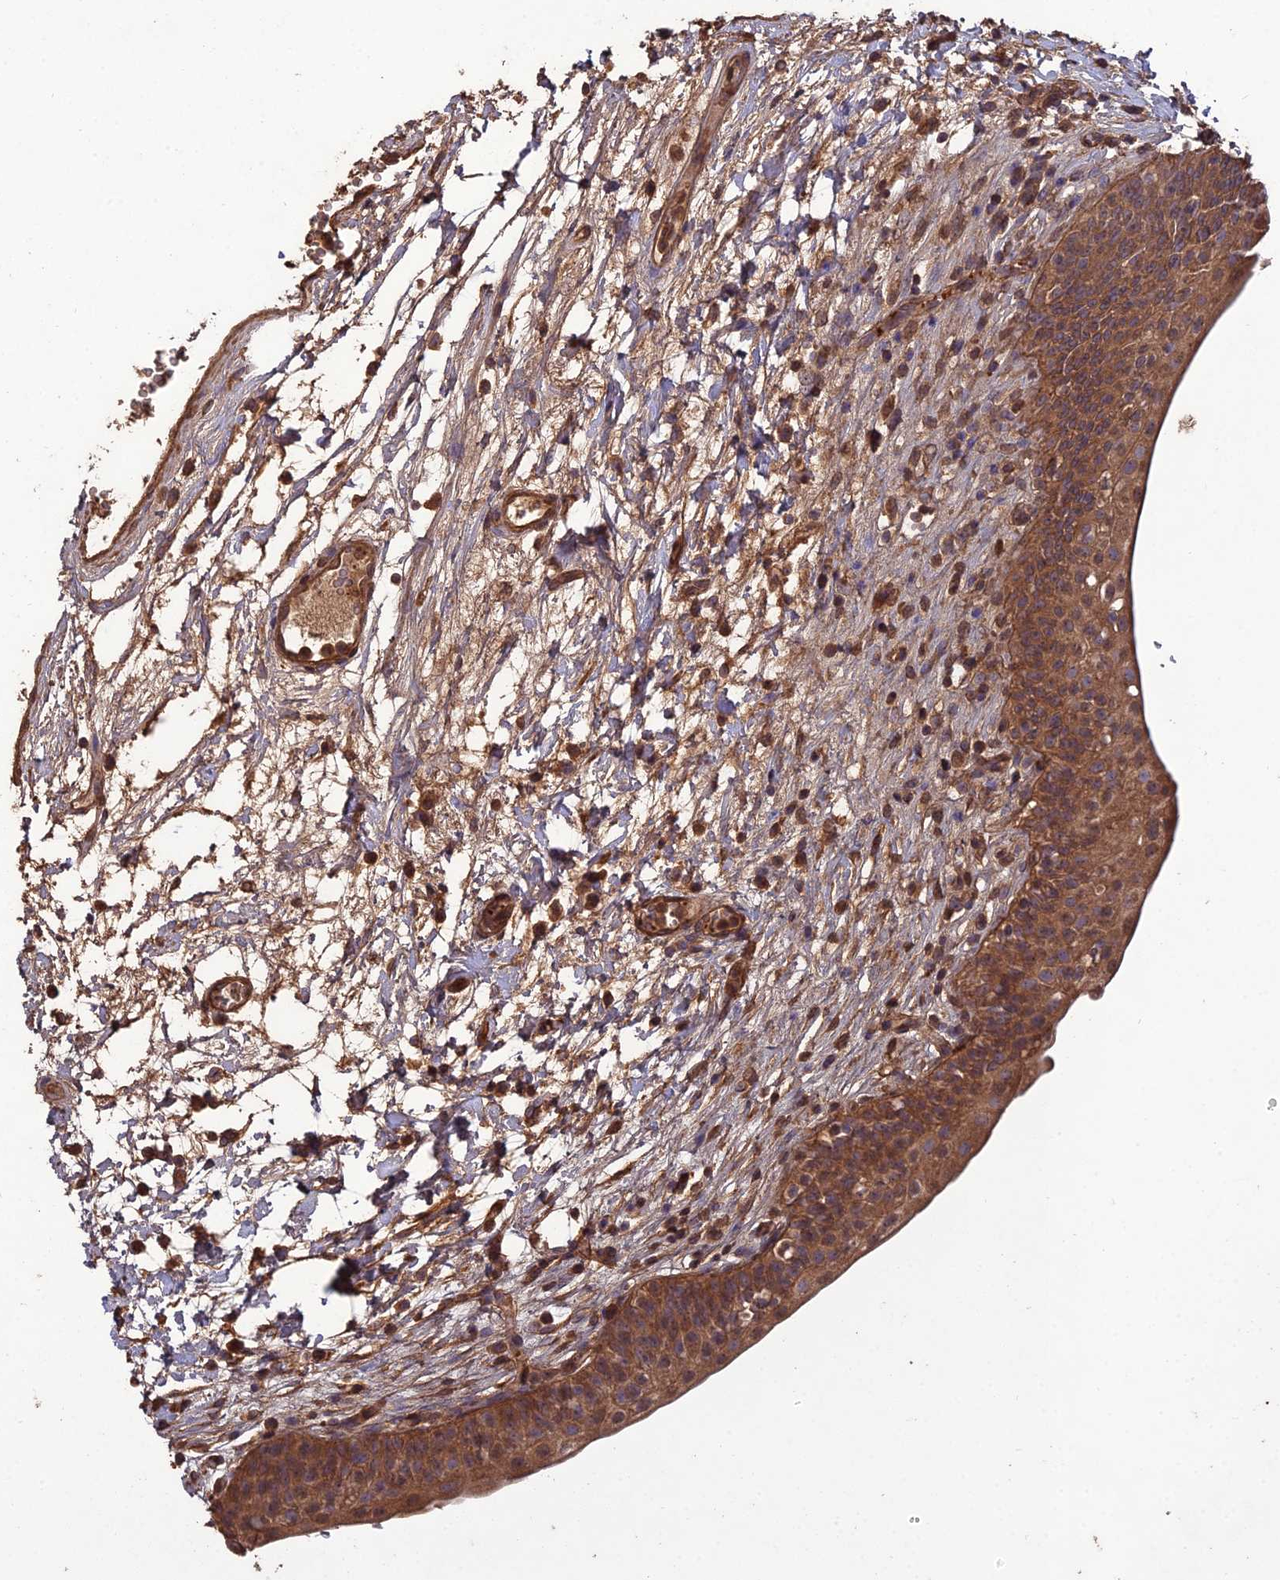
{"staining": {"intensity": "moderate", "quantity": ">75%", "location": "cytoplasmic/membranous,nuclear"}, "tissue": "urinary bladder", "cell_type": "Urothelial cells", "image_type": "normal", "snomed": [{"axis": "morphology", "description": "Normal tissue, NOS"}, {"axis": "topography", "description": "Urinary bladder"}], "caption": "Urothelial cells show medium levels of moderate cytoplasmic/membranous,nuclear staining in approximately >75% of cells in unremarkable human urinary bladder. The staining was performed using DAB, with brown indicating positive protein expression. Nuclei are stained blue with hematoxylin.", "gene": "ATP6V0A2", "patient": {"sex": "male", "age": 83}}